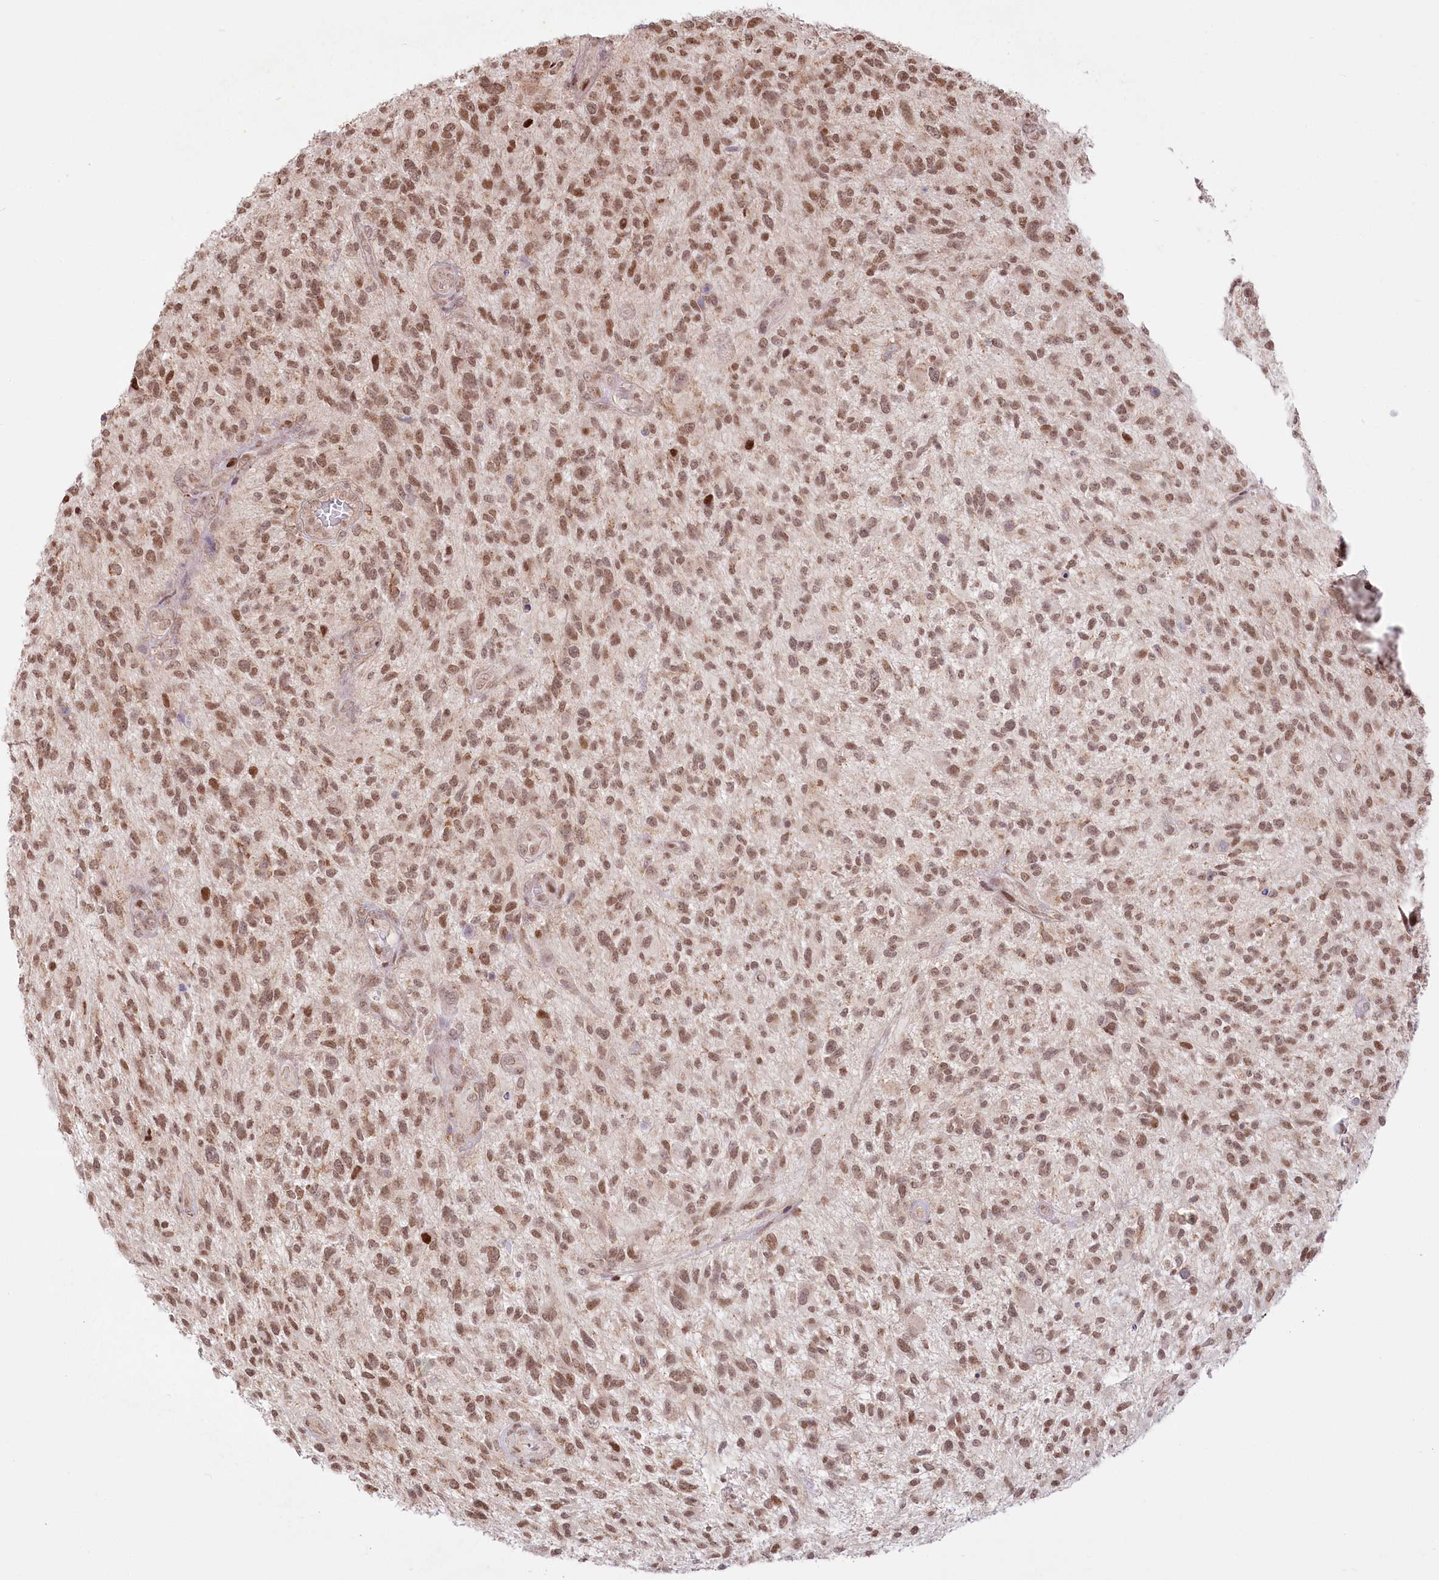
{"staining": {"intensity": "moderate", "quantity": ">75%", "location": "nuclear"}, "tissue": "glioma", "cell_type": "Tumor cells", "image_type": "cancer", "snomed": [{"axis": "morphology", "description": "Glioma, malignant, High grade"}, {"axis": "topography", "description": "Brain"}], "caption": "Tumor cells reveal medium levels of moderate nuclear expression in about >75% of cells in malignant glioma (high-grade).", "gene": "PYURF", "patient": {"sex": "male", "age": 47}}